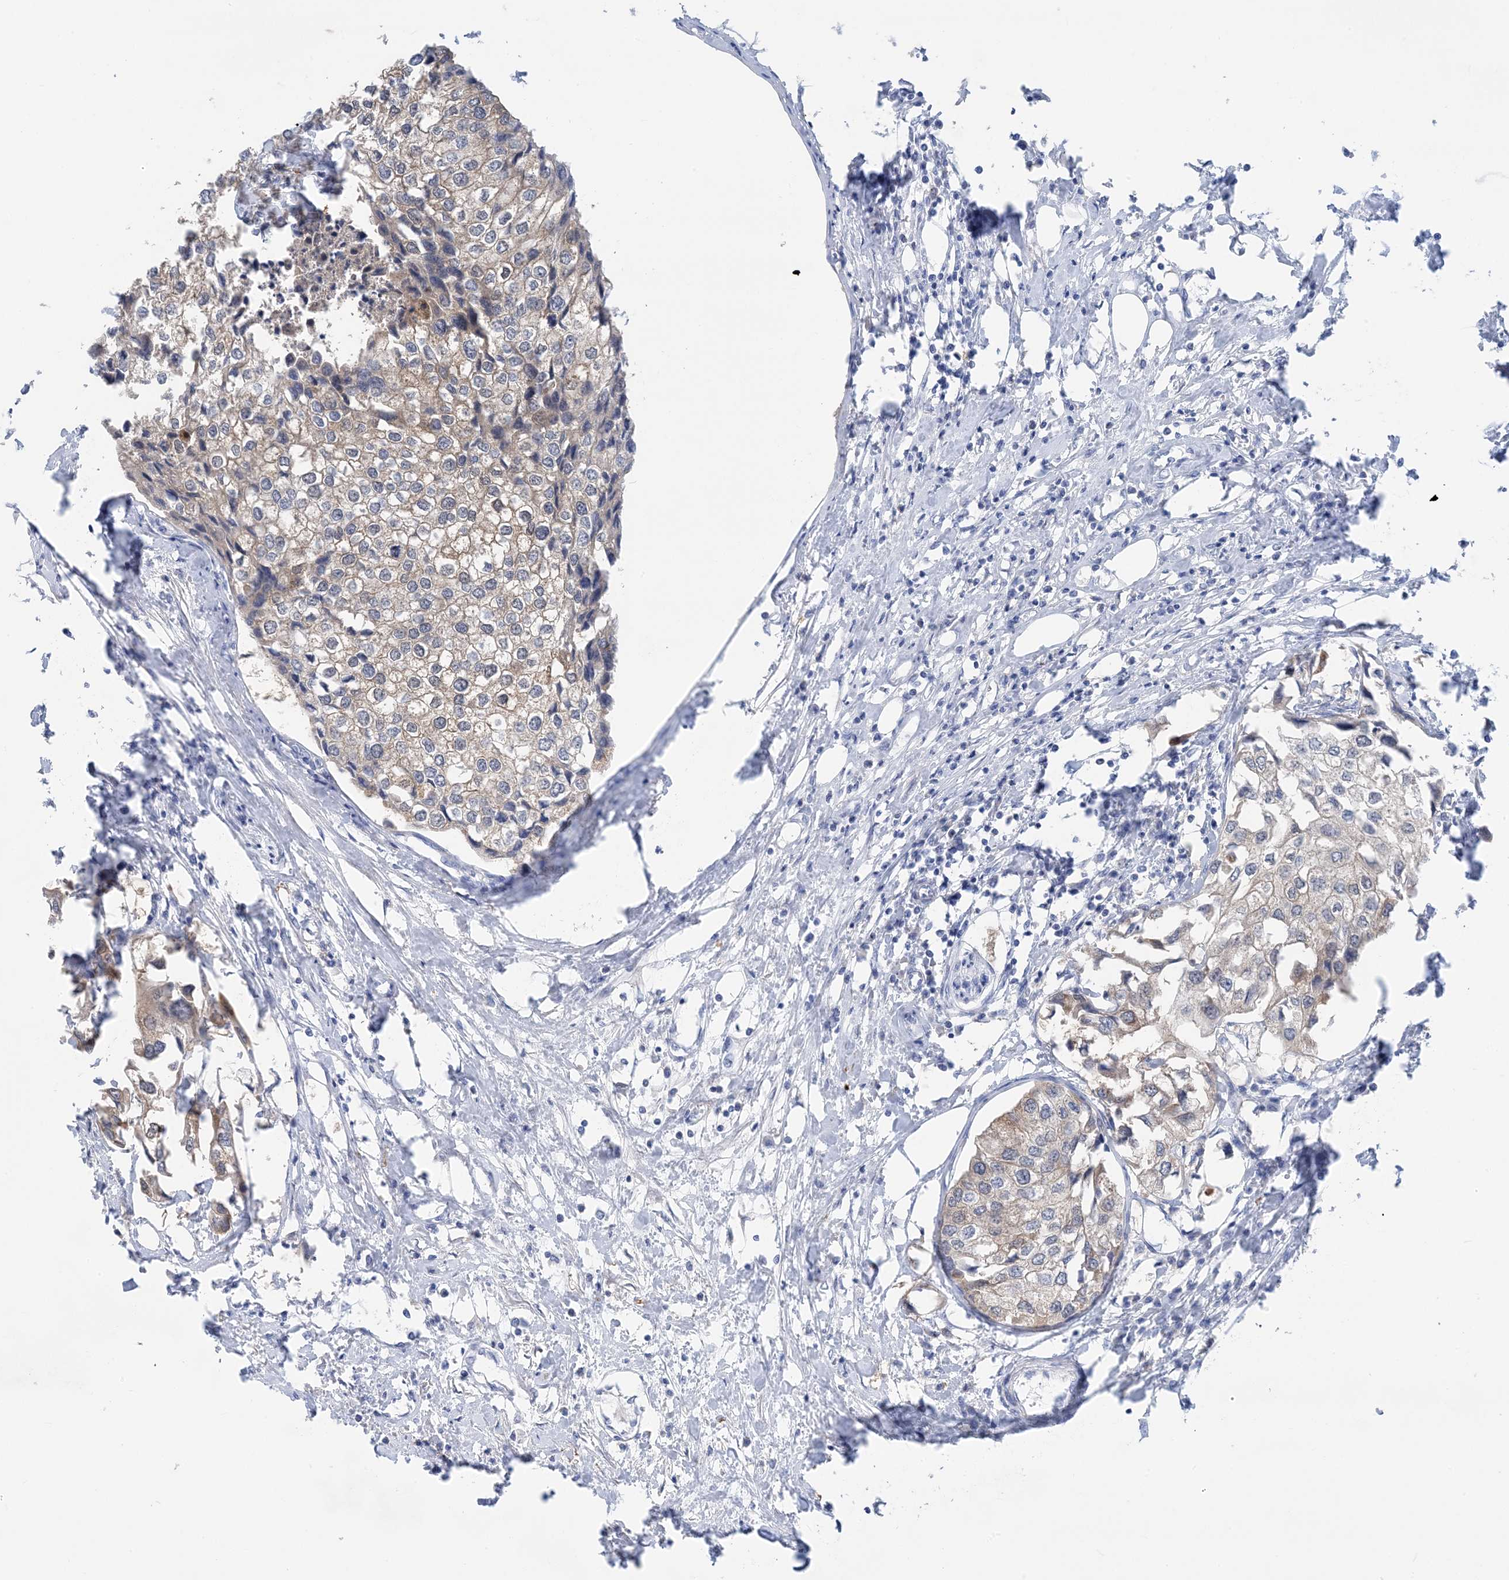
{"staining": {"intensity": "weak", "quantity": "<25%", "location": "cytoplasmic/membranous"}, "tissue": "urothelial cancer", "cell_type": "Tumor cells", "image_type": "cancer", "snomed": [{"axis": "morphology", "description": "Urothelial carcinoma, High grade"}, {"axis": "topography", "description": "Urinary bladder"}], "caption": "Immunohistochemistry (IHC) of human urothelial carcinoma (high-grade) displays no staining in tumor cells. (Stains: DAB (3,3'-diaminobenzidine) immunohistochemistry with hematoxylin counter stain, Microscopy: brightfield microscopy at high magnification).", "gene": "SH3YL1", "patient": {"sex": "male", "age": 64}}